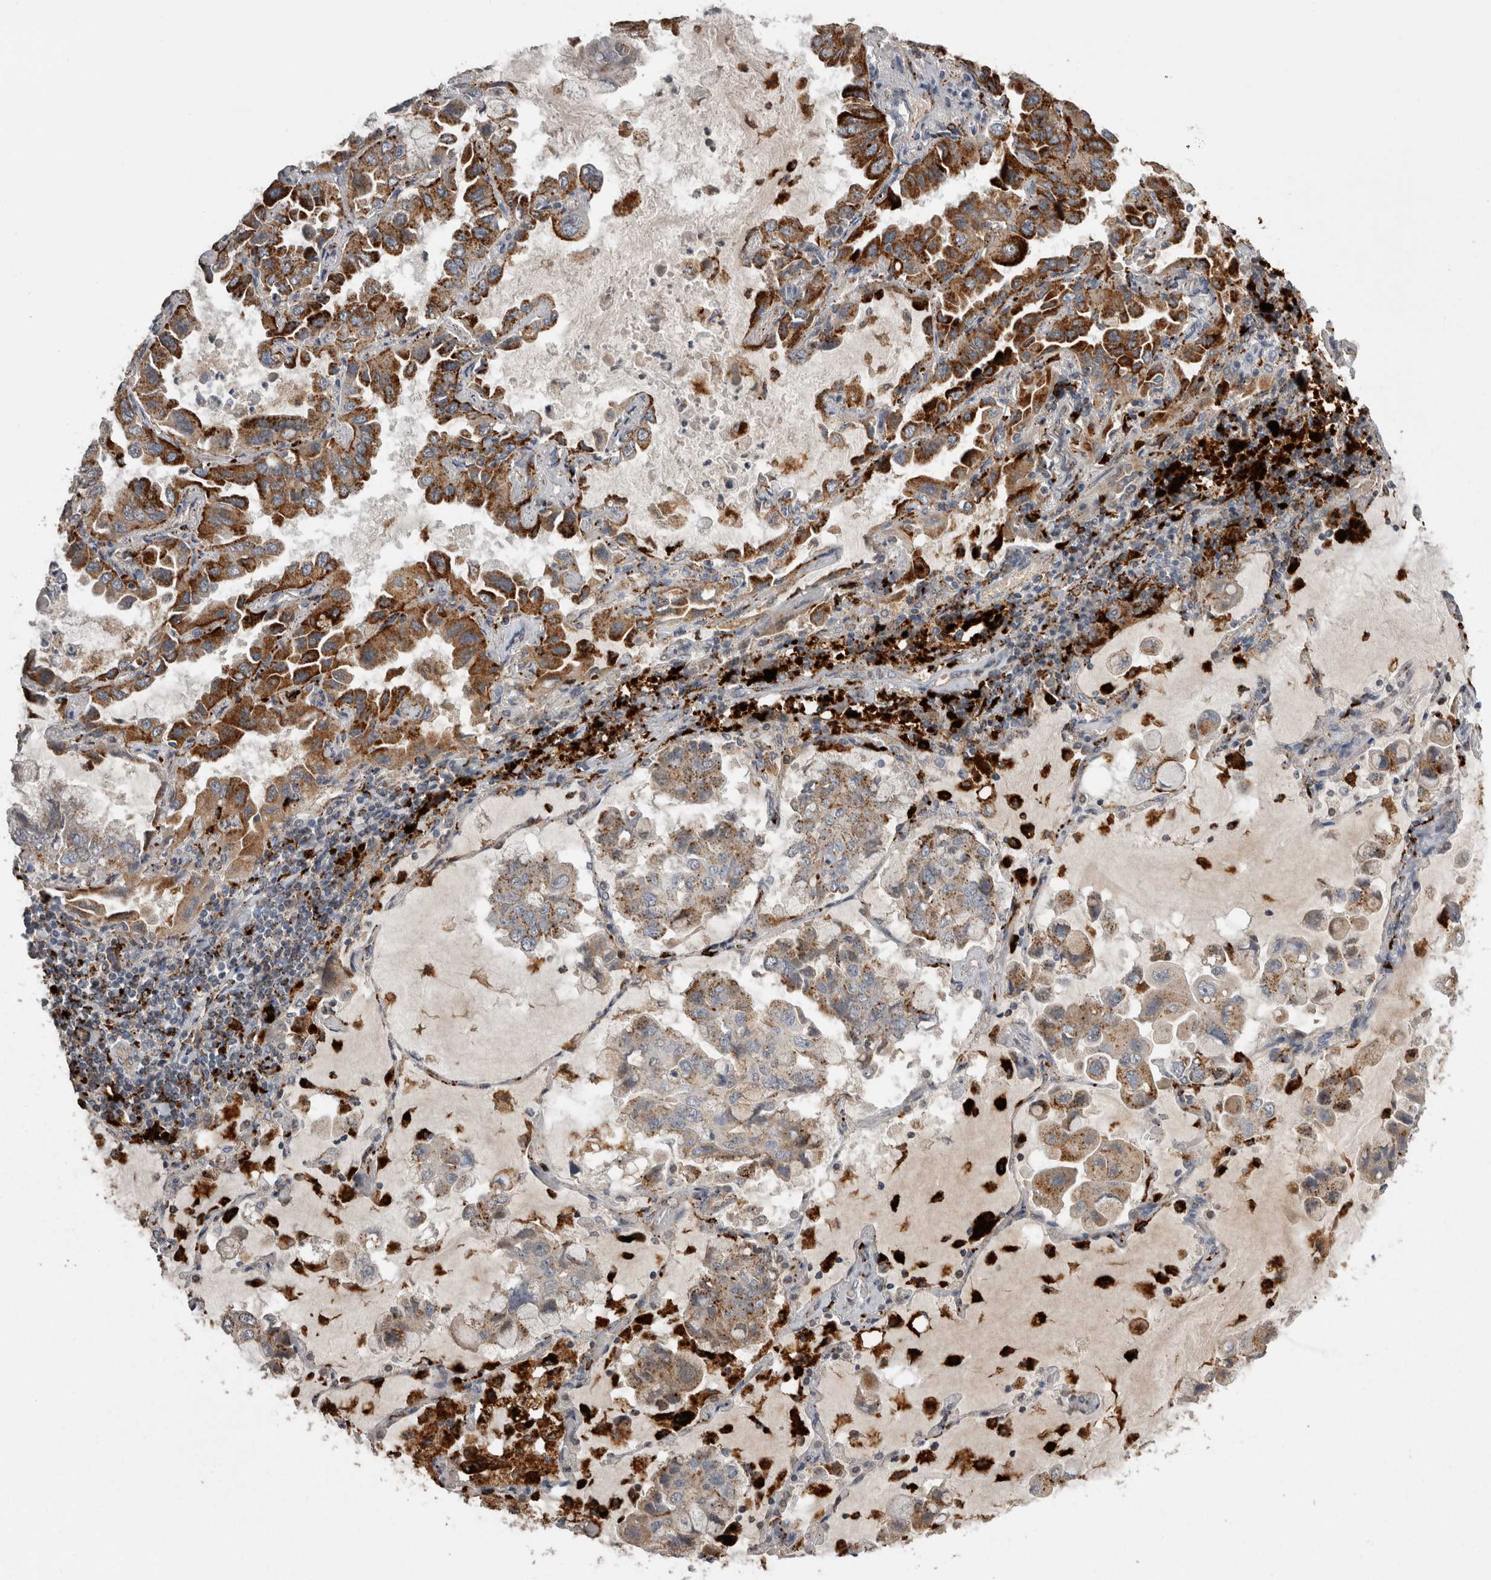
{"staining": {"intensity": "strong", "quantity": ">75%", "location": "cytoplasmic/membranous"}, "tissue": "lung cancer", "cell_type": "Tumor cells", "image_type": "cancer", "snomed": [{"axis": "morphology", "description": "Adenocarcinoma, NOS"}, {"axis": "topography", "description": "Lung"}], "caption": "Lung cancer stained for a protein demonstrates strong cytoplasmic/membranous positivity in tumor cells.", "gene": "CTSZ", "patient": {"sex": "male", "age": 64}}